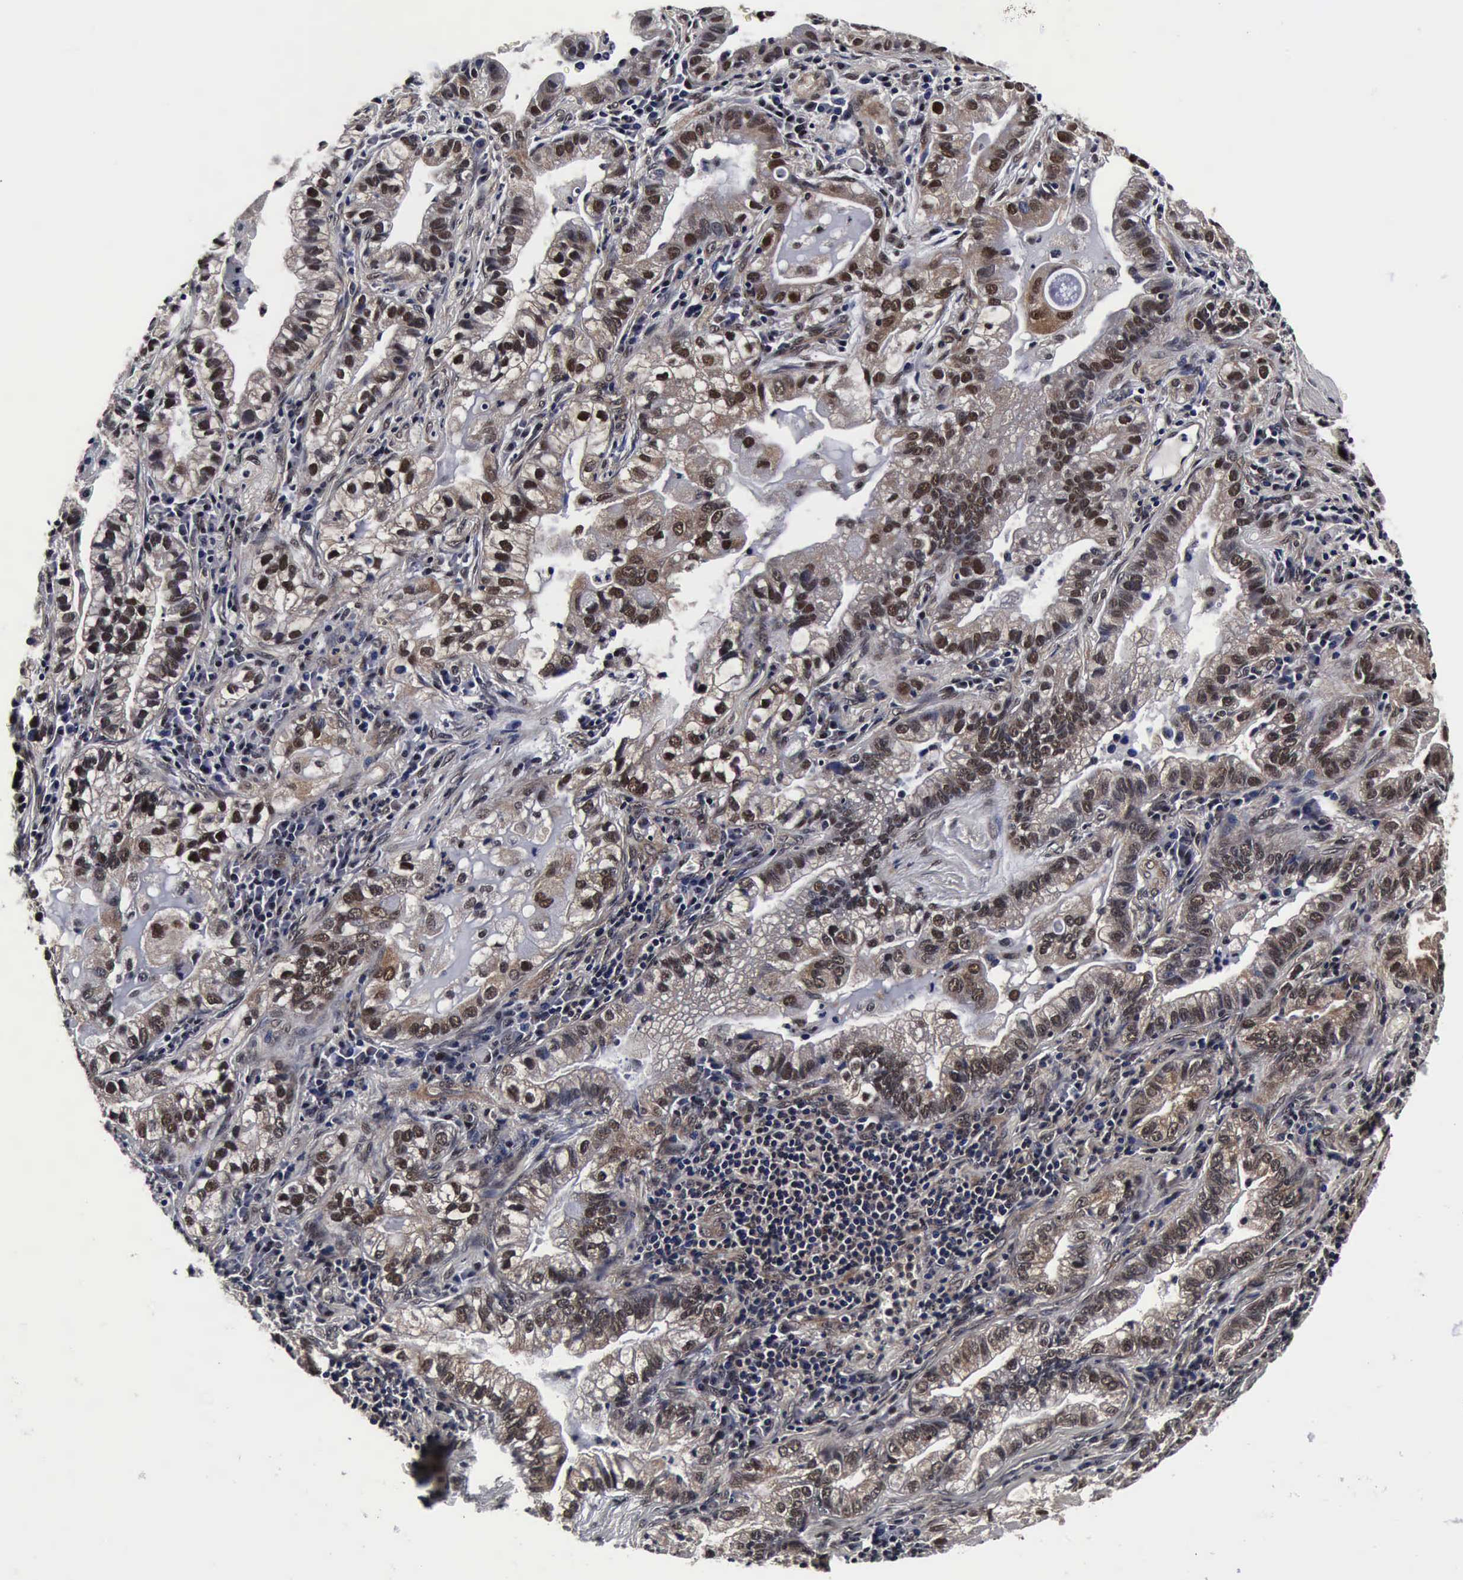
{"staining": {"intensity": "moderate", "quantity": "25%-75%", "location": "cytoplasmic/membranous,nuclear"}, "tissue": "lung cancer", "cell_type": "Tumor cells", "image_type": "cancer", "snomed": [{"axis": "morphology", "description": "Adenocarcinoma, NOS"}, {"axis": "topography", "description": "Lung"}], "caption": "An image showing moderate cytoplasmic/membranous and nuclear positivity in about 25%-75% of tumor cells in lung cancer (adenocarcinoma), as visualized by brown immunohistochemical staining.", "gene": "UBC", "patient": {"sex": "female", "age": 50}}